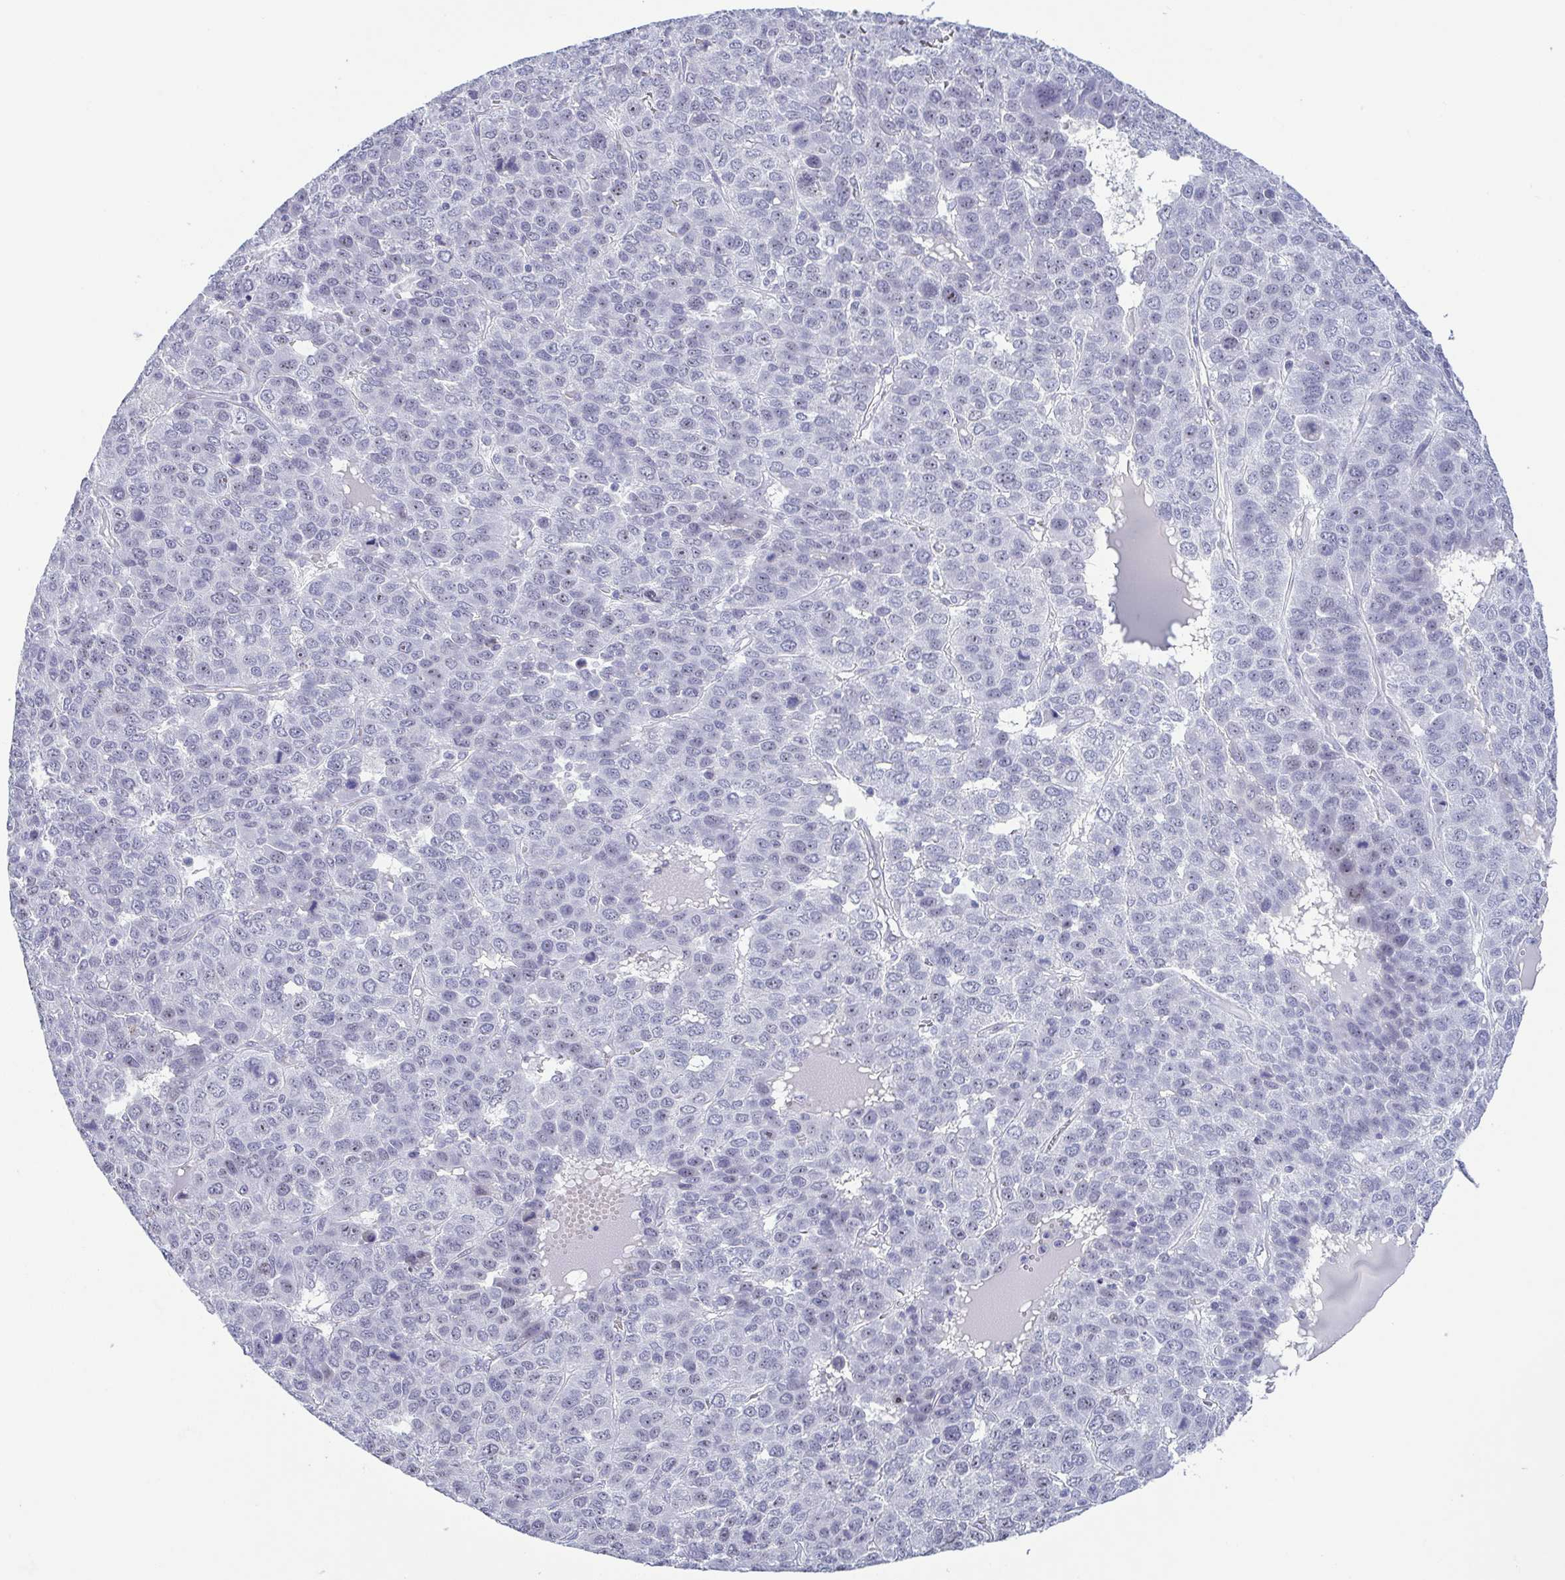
{"staining": {"intensity": "negative", "quantity": "none", "location": "none"}, "tissue": "liver cancer", "cell_type": "Tumor cells", "image_type": "cancer", "snomed": [{"axis": "morphology", "description": "Carcinoma, Hepatocellular, NOS"}, {"axis": "topography", "description": "Liver"}], "caption": "This is a micrograph of immunohistochemistry (IHC) staining of liver cancer, which shows no positivity in tumor cells.", "gene": "BZW1", "patient": {"sex": "male", "age": 69}}